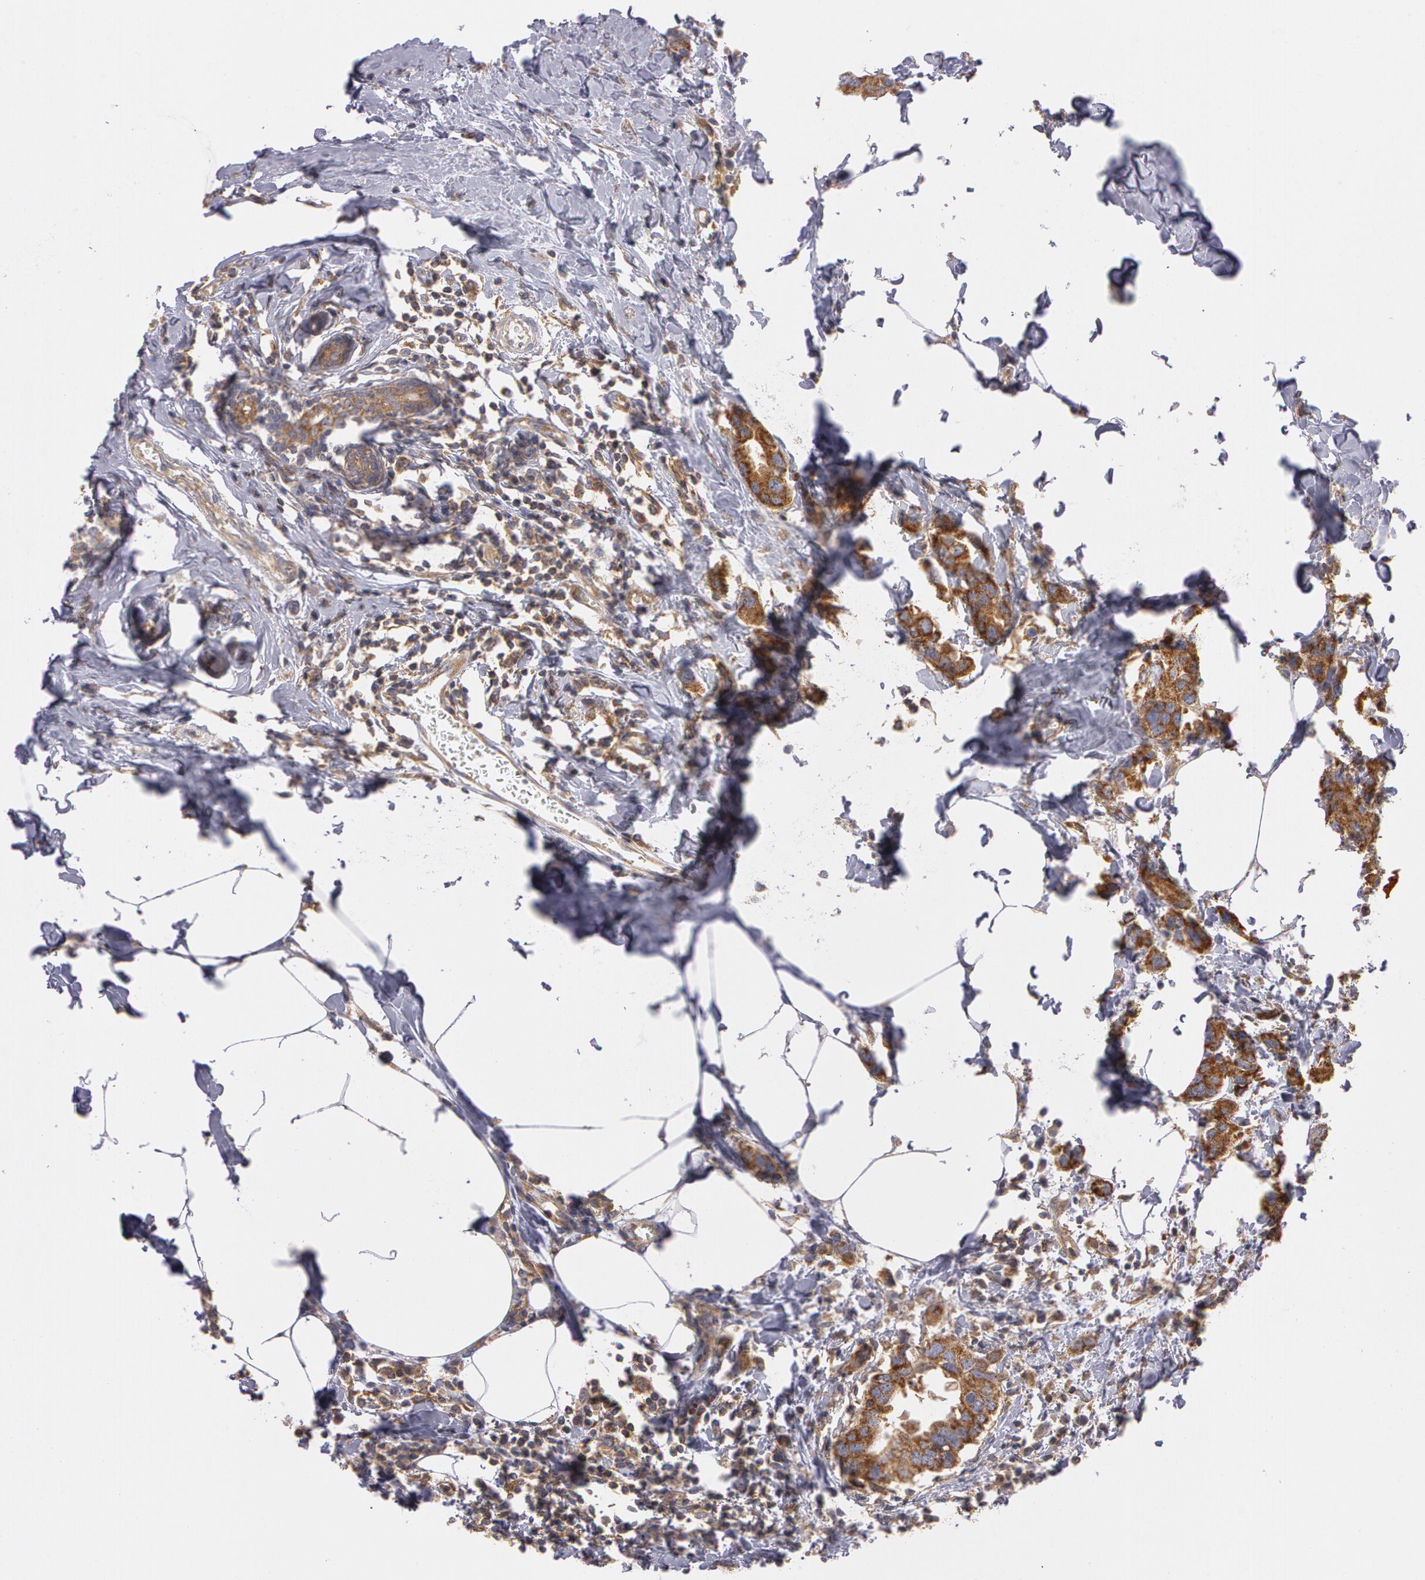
{"staining": {"intensity": "moderate", "quantity": ">75%", "location": "cytoplasmic/membranous"}, "tissue": "breast cancer", "cell_type": "Tumor cells", "image_type": "cancer", "snomed": [{"axis": "morphology", "description": "Normal tissue, NOS"}, {"axis": "morphology", "description": "Duct carcinoma"}, {"axis": "topography", "description": "Breast"}], "caption": "Human breast cancer stained with a brown dye reveals moderate cytoplasmic/membranous positive staining in approximately >75% of tumor cells.", "gene": "NEK9", "patient": {"sex": "female", "age": 50}}